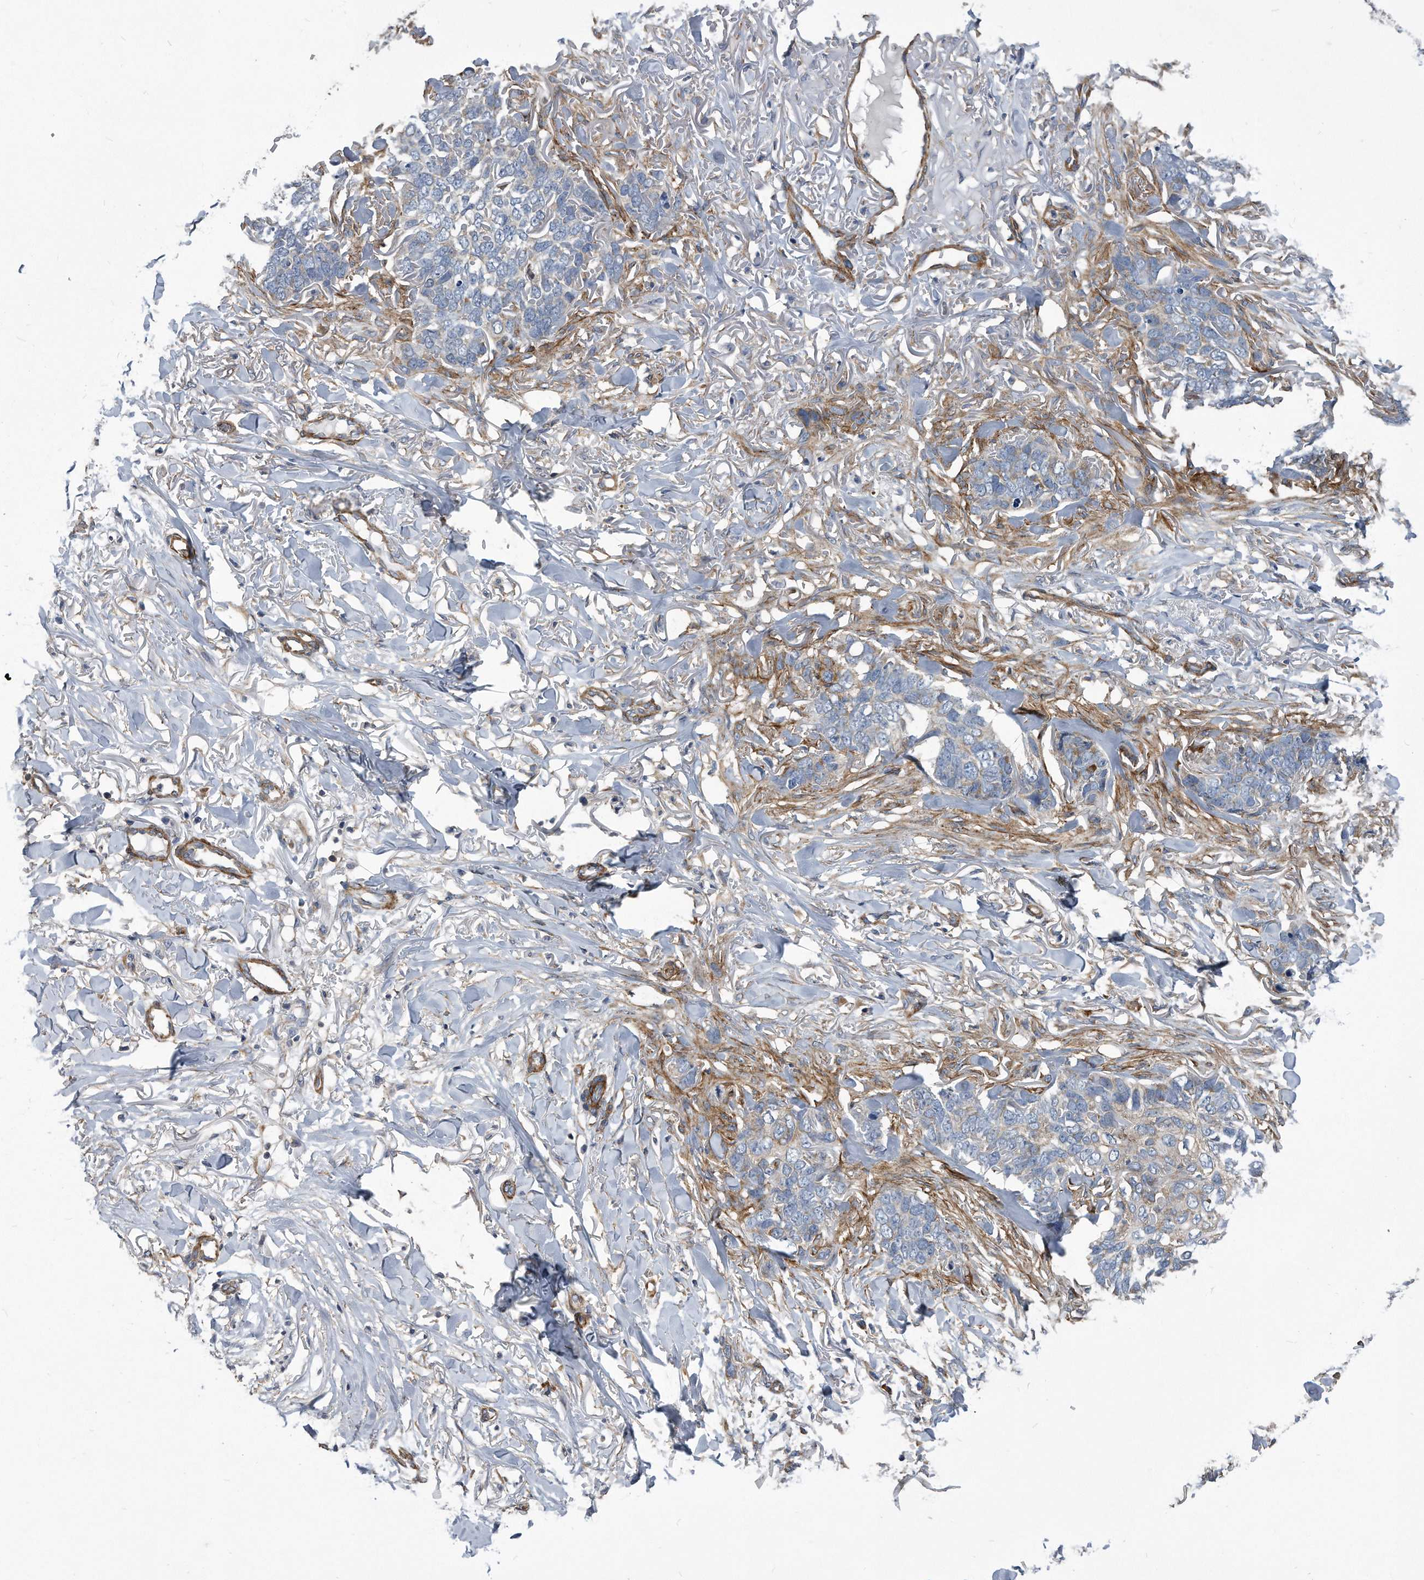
{"staining": {"intensity": "negative", "quantity": "none", "location": "none"}, "tissue": "skin cancer", "cell_type": "Tumor cells", "image_type": "cancer", "snomed": [{"axis": "morphology", "description": "Normal tissue, NOS"}, {"axis": "morphology", "description": "Basal cell carcinoma"}, {"axis": "topography", "description": "Skin"}], "caption": "A histopathology image of skin basal cell carcinoma stained for a protein exhibits no brown staining in tumor cells. (DAB (3,3'-diaminobenzidine) immunohistochemistry (IHC) with hematoxylin counter stain).", "gene": "EIF2B4", "patient": {"sex": "male", "age": 77}}